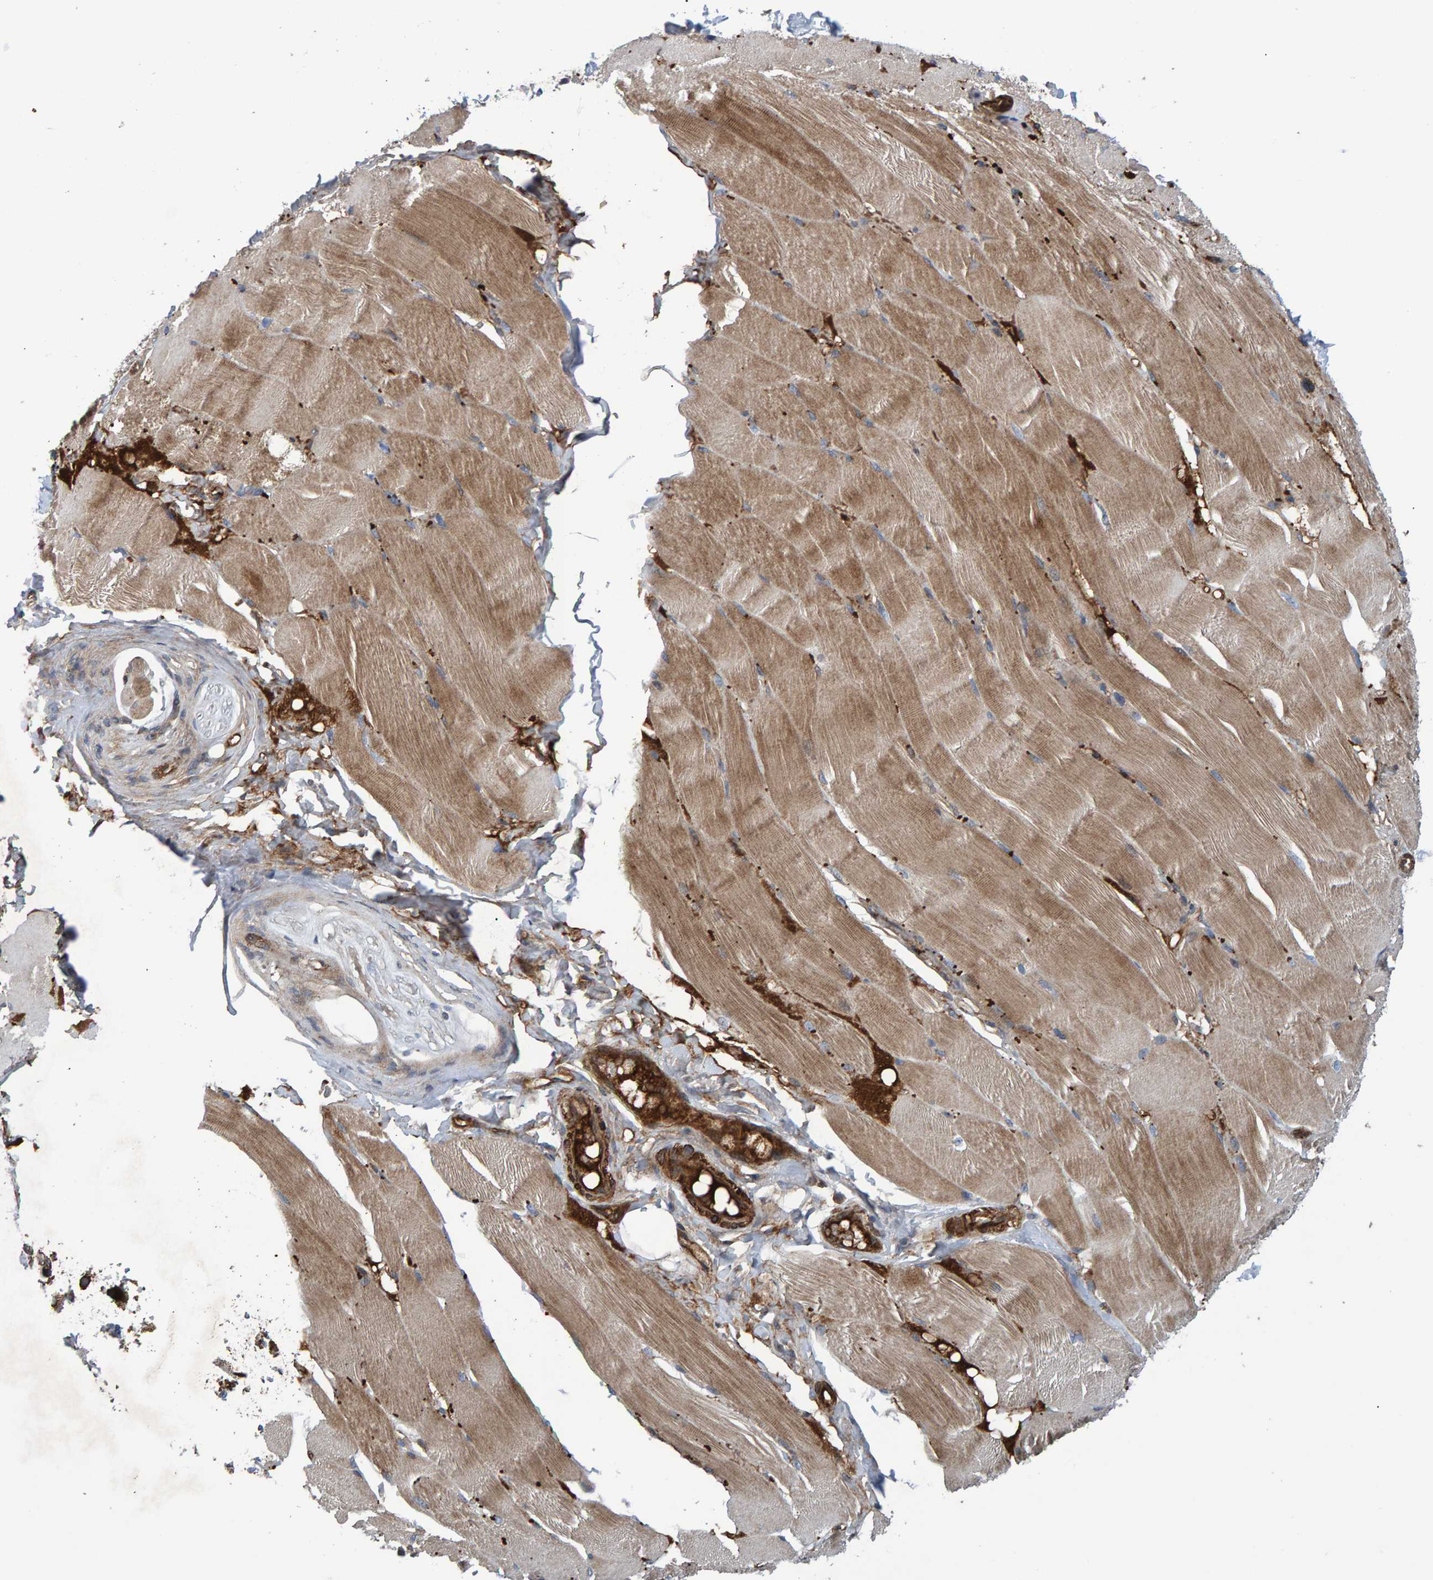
{"staining": {"intensity": "moderate", "quantity": ">75%", "location": "cytoplasmic/membranous"}, "tissue": "skeletal muscle", "cell_type": "Myocytes", "image_type": "normal", "snomed": [{"axis": "morphology", "description": "Normal tissue, NOS"}, {"axis": "topography", "description": "Skin"}, {"axis": "topography", "description": "Skeletal muscle"}], "caption": "A high-resolution micrograph shows immunohistochemistry (IHC) staining of unremarkable skeletal muscle, which demonstrates moderate cytoplasmic/membranous staining in about >75% of myocytes. (DAB IHC, brown staining for protein, blue staining for nuclei).", "gene": "SLIT2", "patient": {"sex": "male", "age": 83}}